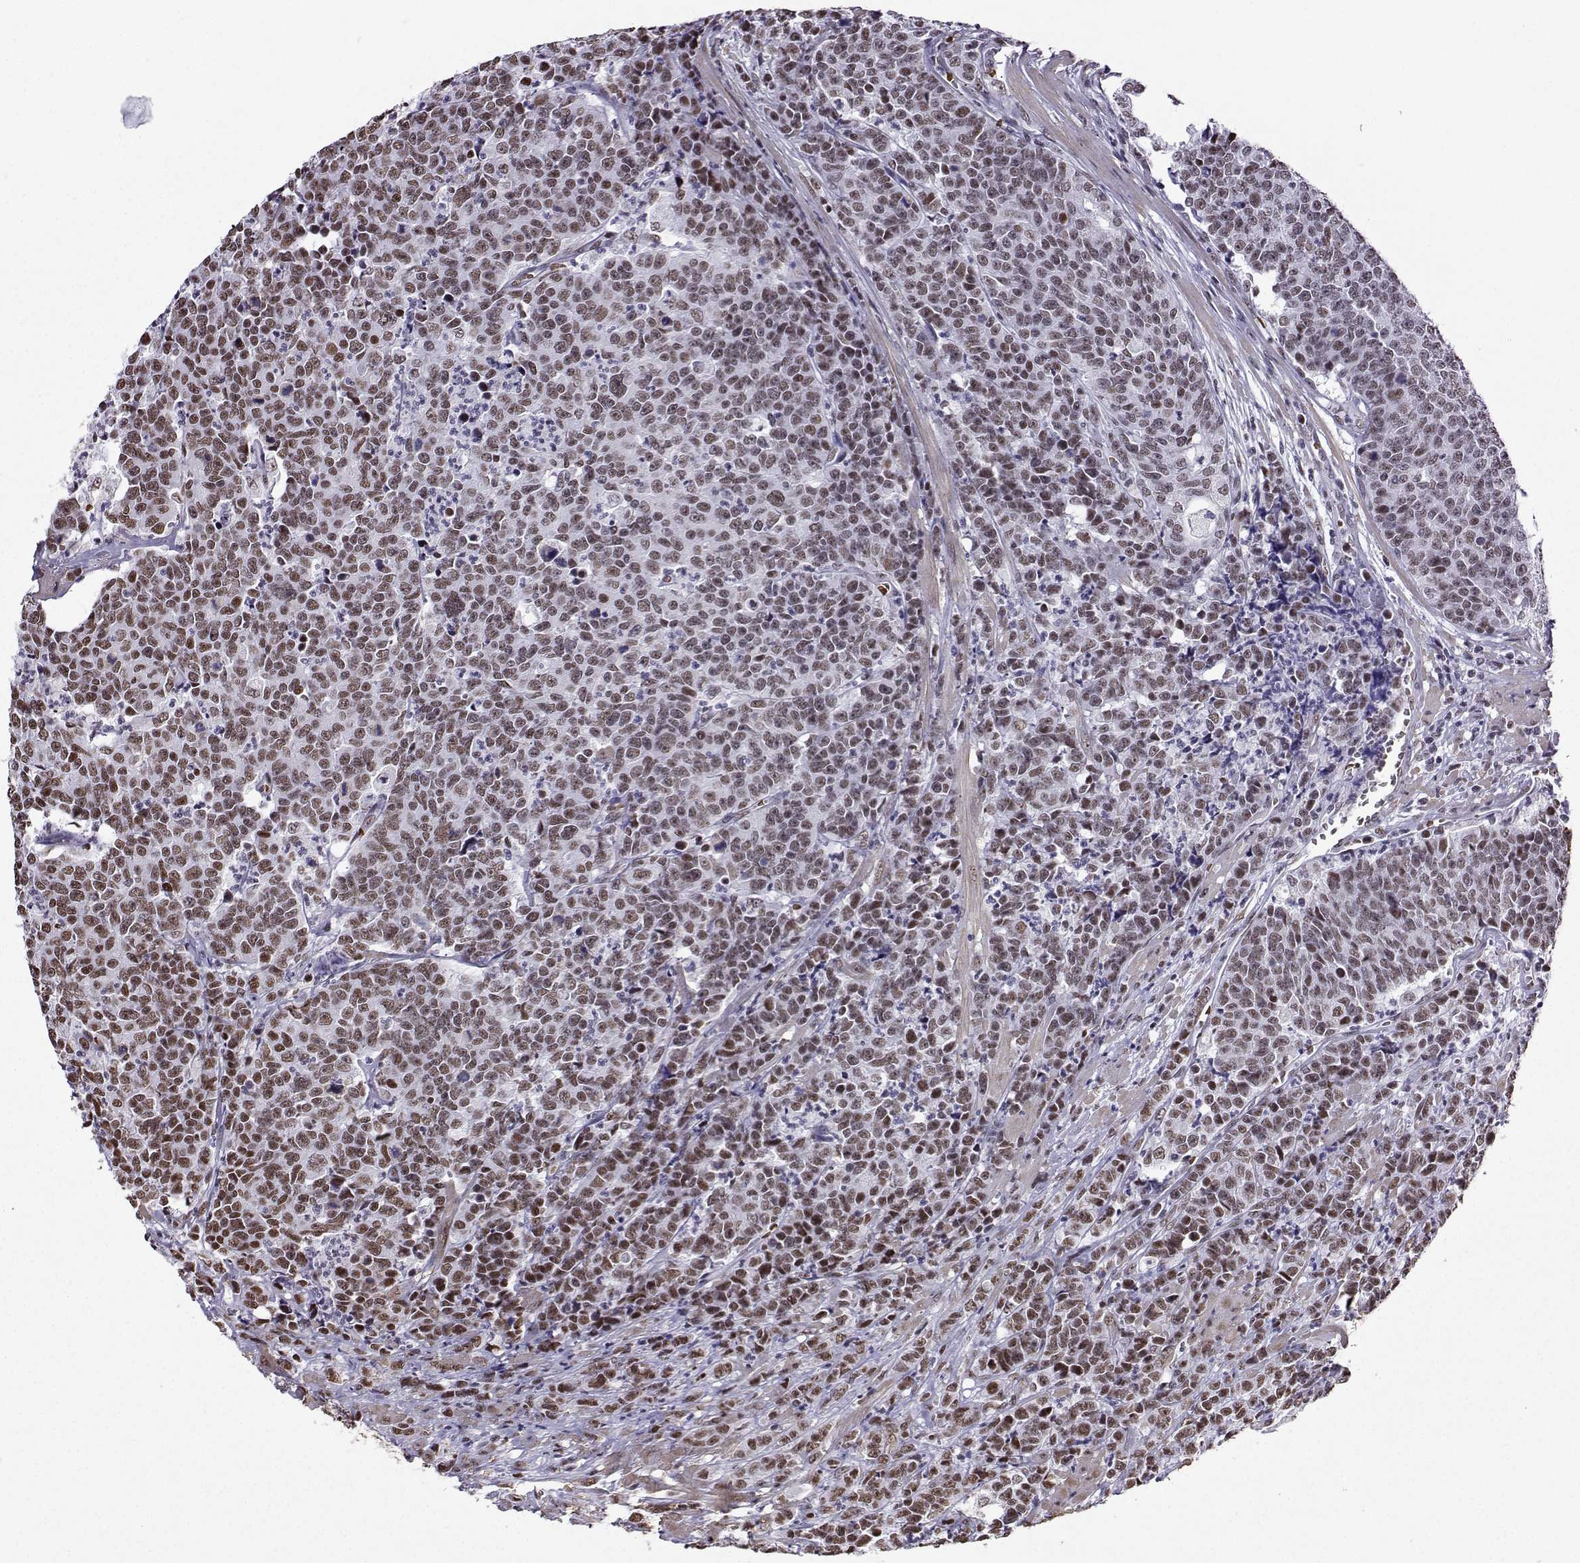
{"staining": {"intensity": "moderate", "quantity": ">75%", "location": "nuclear"}, "tissue": "prostate cancer", "cell_type": "Tumor cells", "image_type": "cancer", "snomed": [{"axis": "morphology", "description": "Adenocarcinoma, NOS"}, {"axis": "topography", "description": "Prostate"}], "caption": "IHC (DAB) staining of human prostate cancer (adenocarcinoma) exhibits moderate nuclear protein expression in approximately >75% of tumor cells.", "gene": "CCNK", "patient": {"sex": "male", "age": 67}}